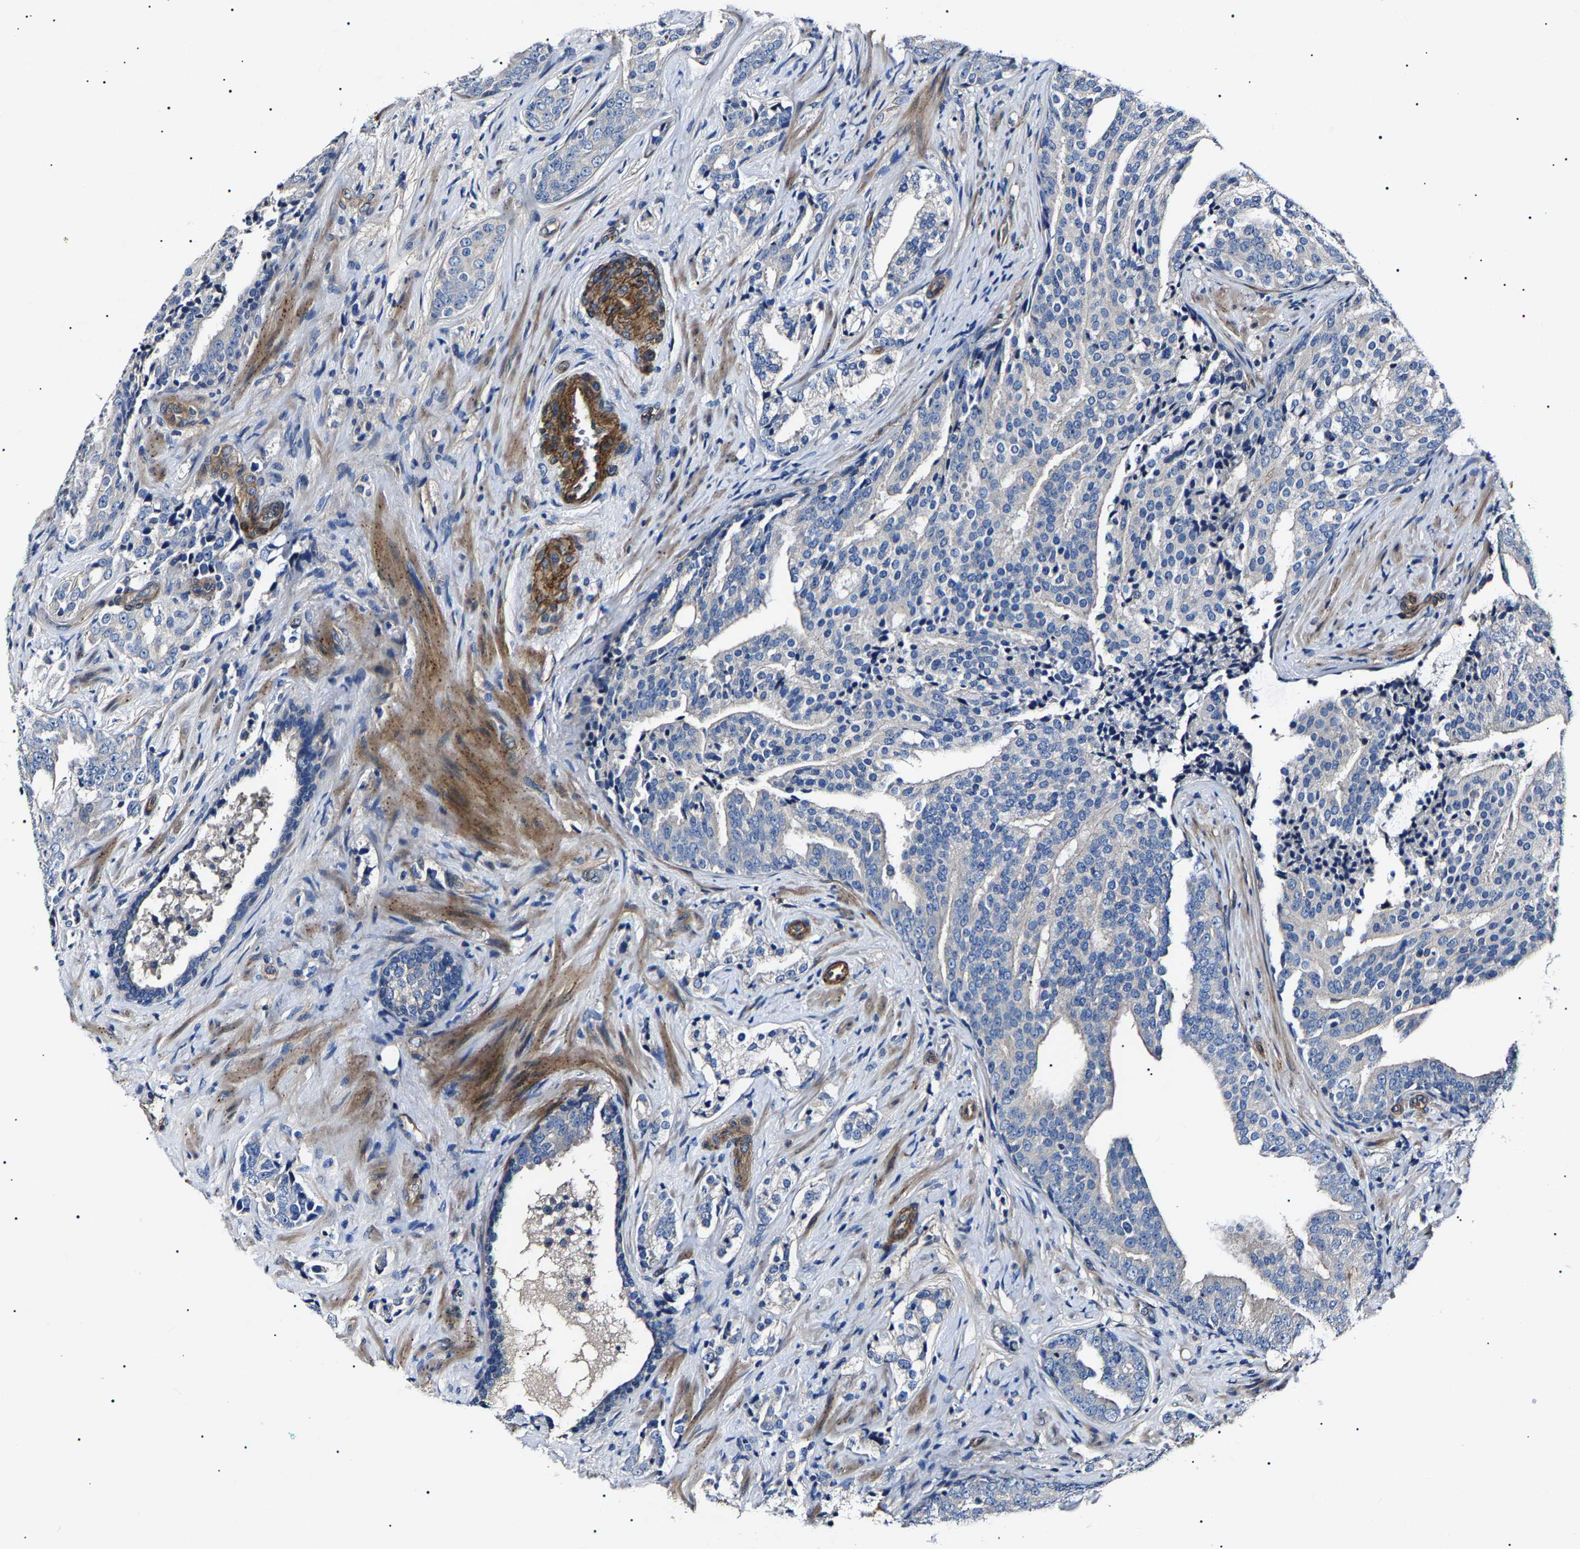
{"staining": {"intensity": "negative", "quantity": "none", "location": "none"}, "tissue": "prostate cancer", "cell_type": "Tumor cells", "image_type": "cancer", "snomed": [{"axis": "morphology", "description": "Adenocarcinoma, High grade"}, {"axis": "topography", "description": "Prostate"}], "caption": "DAB immunohistochemical staining of prostate cancer reveals no significant positivity in tumor cells.", "gene": "KLHL42", "patient": {"sex": "male", "age": 71}}